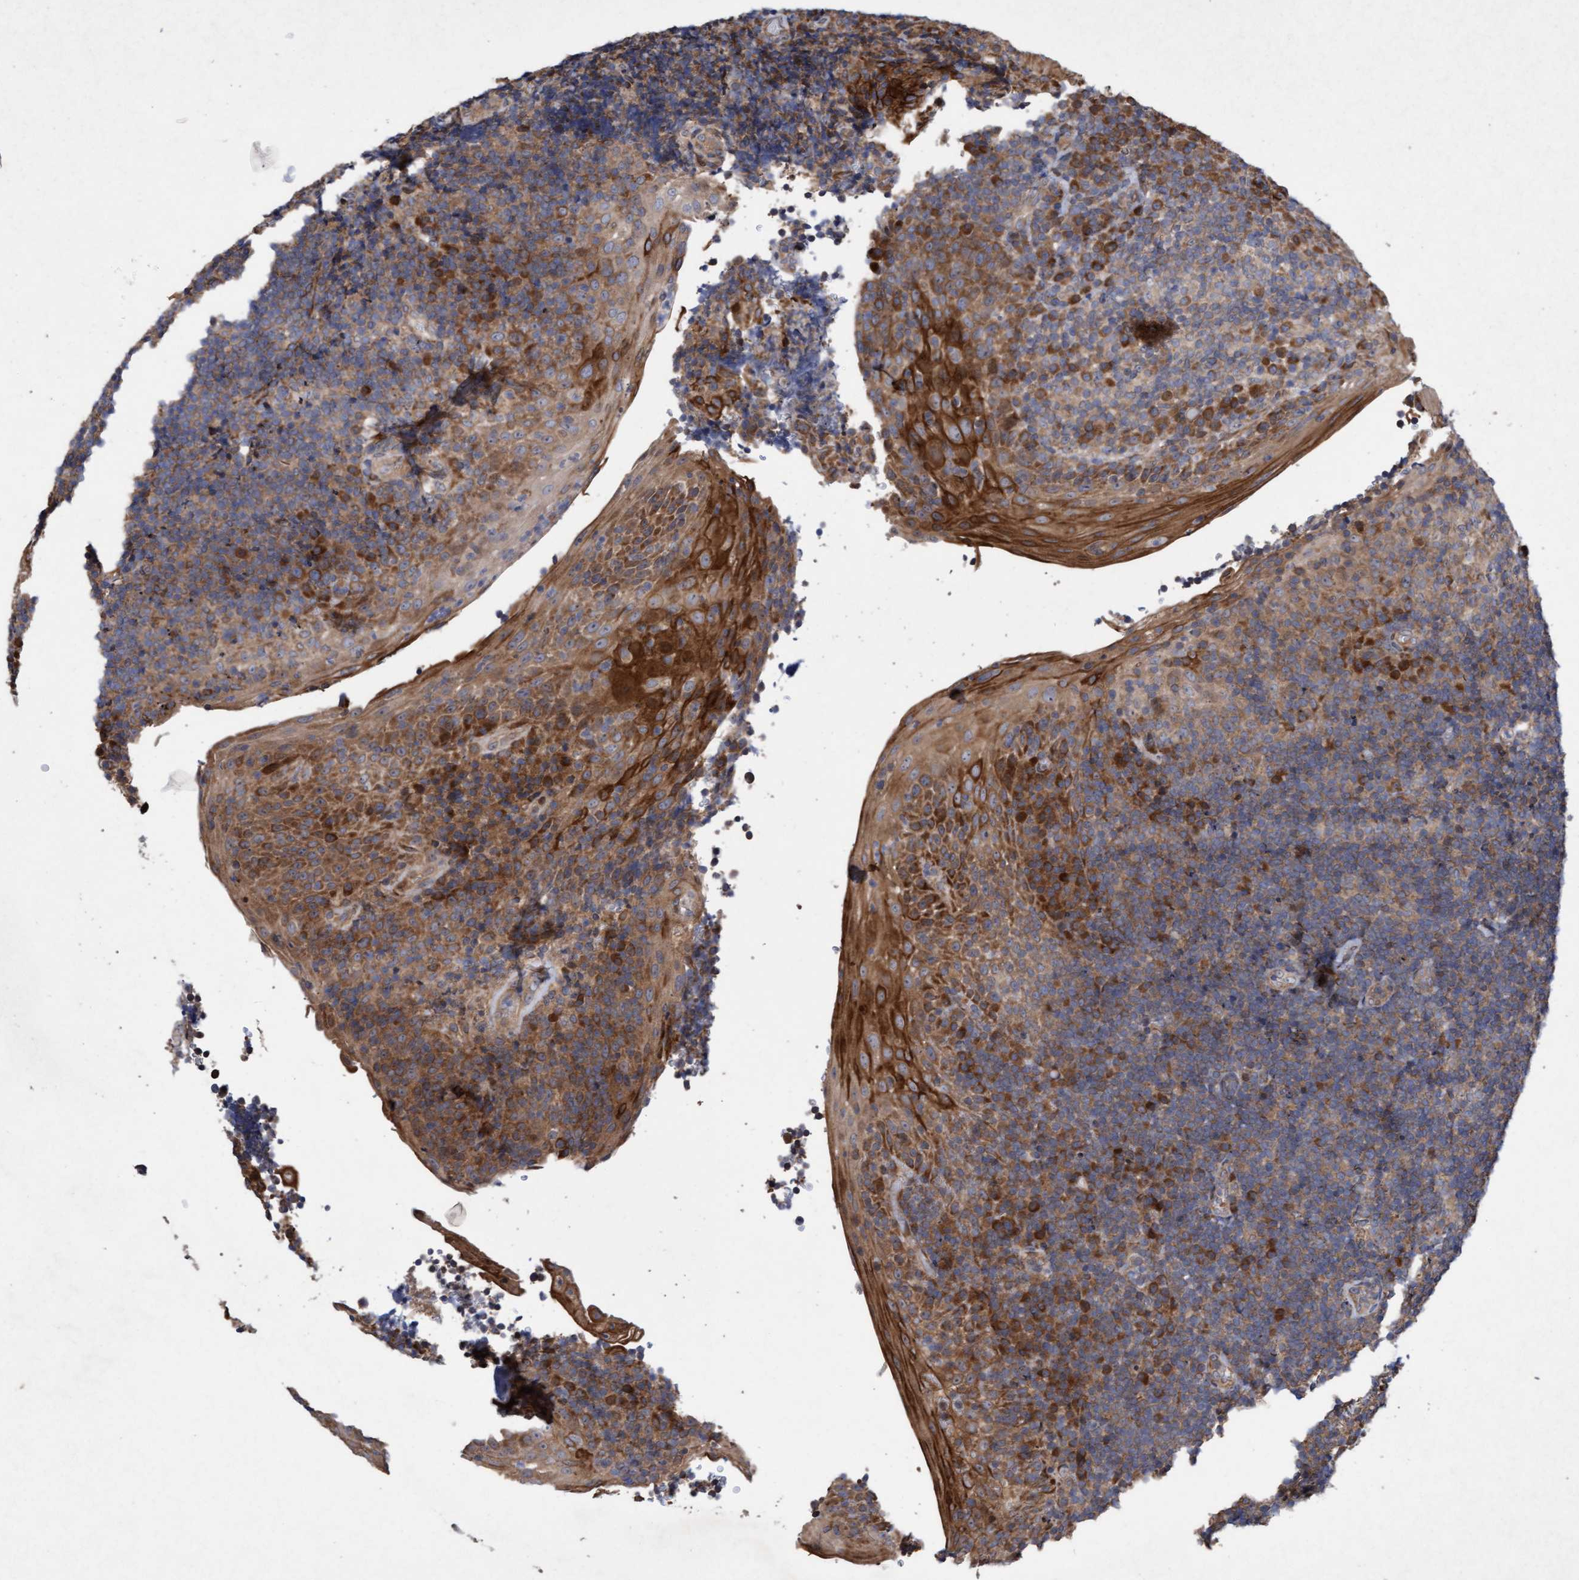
{"staining": {"intensity": "moderate", "quantity": ">75%", "location": "cytoplasmic/membranous"}, "tissue": "tonsil", "cell_type": "Germinal center cells", "image_type": "normal", "snomed": [{"axis": "morphology", "description": "Normal tissue, NOS"}, {"axis": "topography", "description": "Tonsil"}], "caption": "Unremarkable tonsil demonstrates moderate cytoplasmic/membranous staining in about >75% of germinal center cells The protein is stained brown, and the nuclei are stained in blue (DAB (3,3'-diaminobenzidine) IHC with brightfield microscopy, high magnification)..", "gene": "ELP5", "patient": {"sex": "male", "age": 37}}